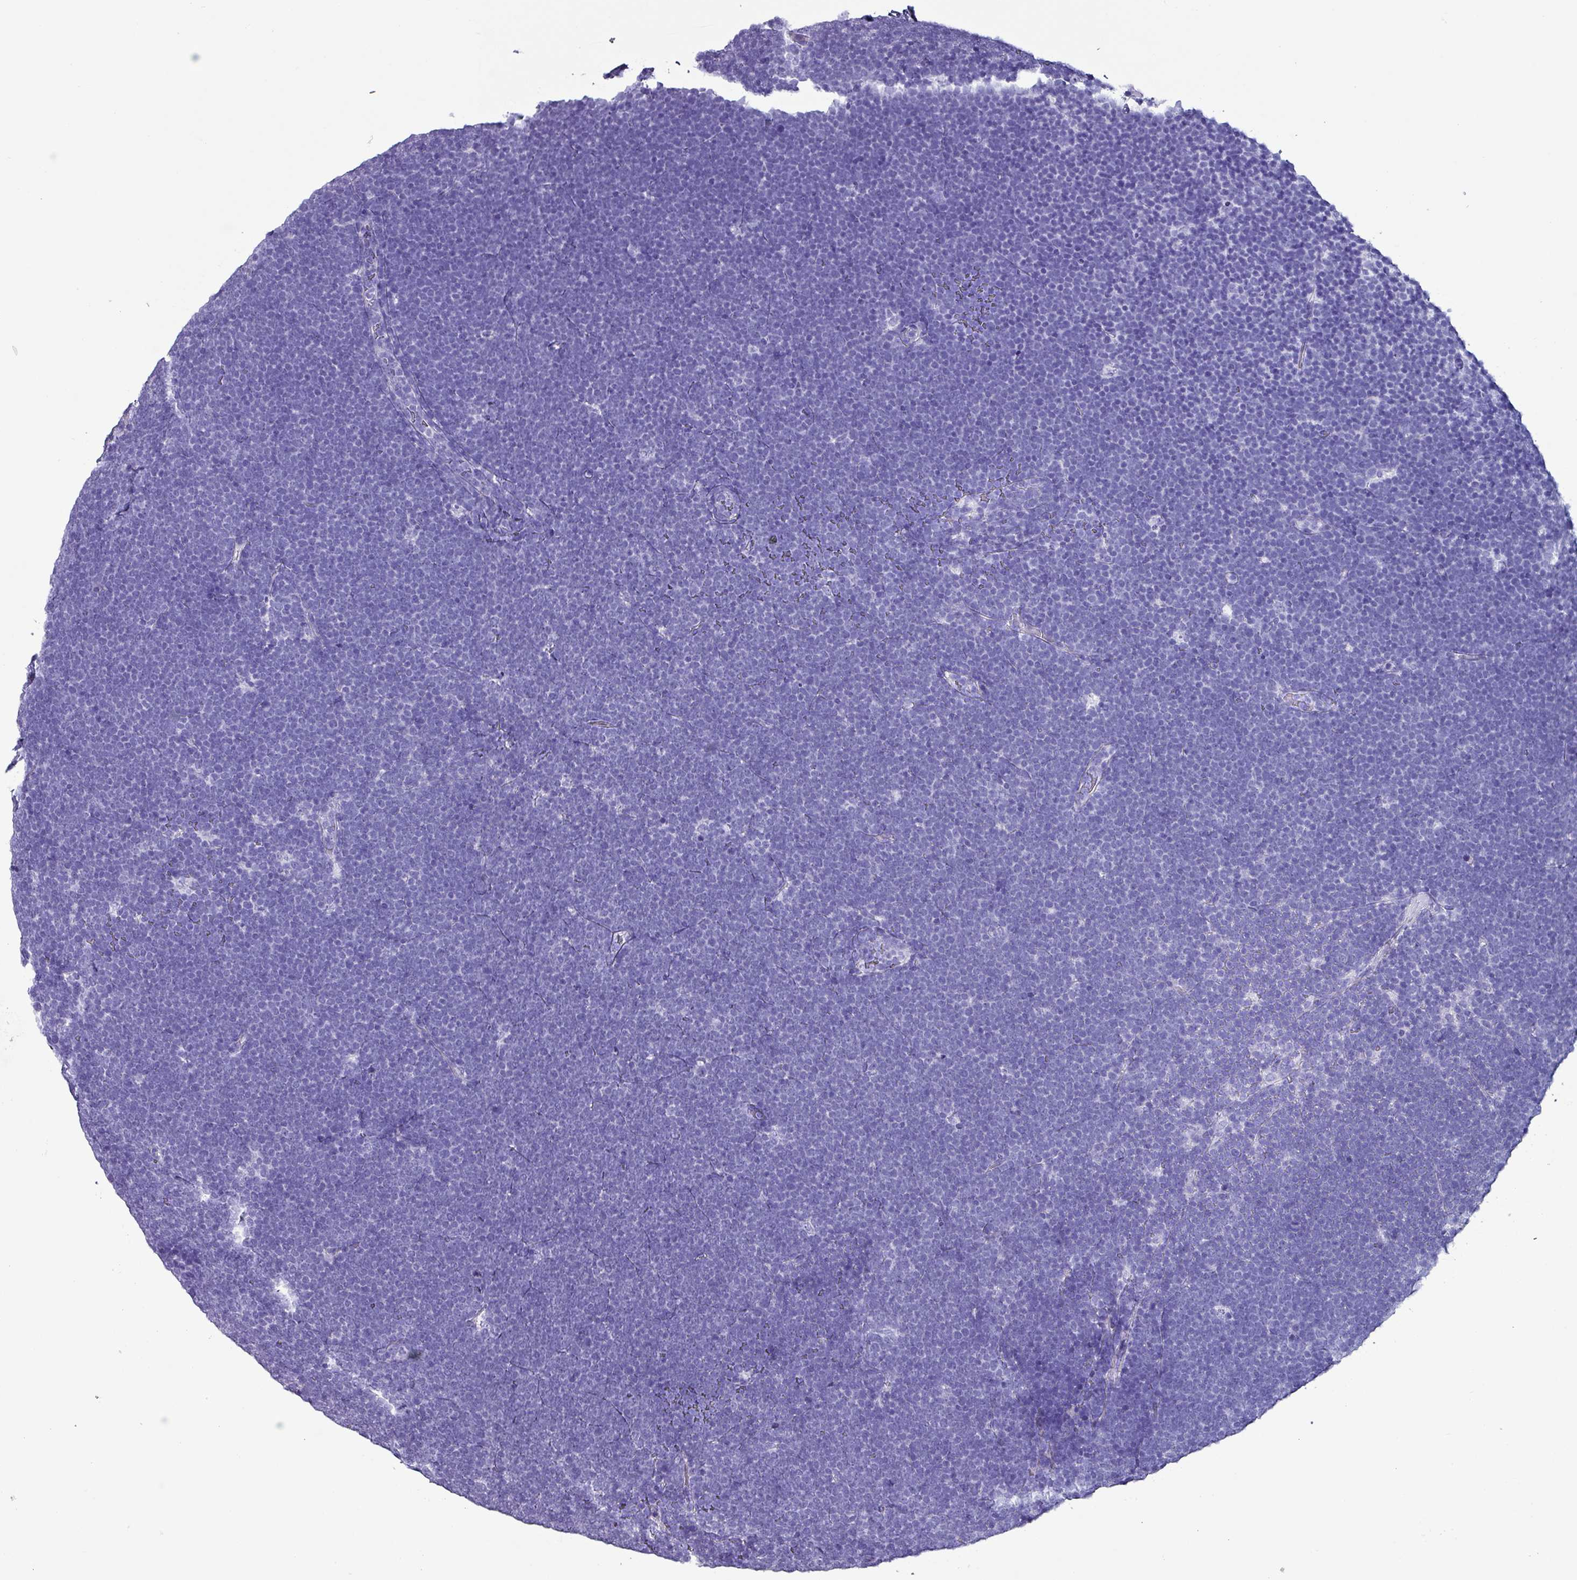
{"staining": {"intensity": "negative", "quantity": "none", "location": "none"}, "tissue": "lymphoma", "cell_type": "Tumor cells", "image_type": "cancer", "snomed": [{"axis": "morphology", "description": "Malignant lymphoma, non-Hodgkin's type, High grade"}, {"axis": "topography", "description": "Lymph node"}], "caption": "Tumor cells are negative for protein expression in human high-grade malignant lymphoma, non-Hodgkin's type. (IHC, brightfield microscopy, high magnification).", "gene": "KRT6C", "patient": {"sex": "male", "age": 13}}